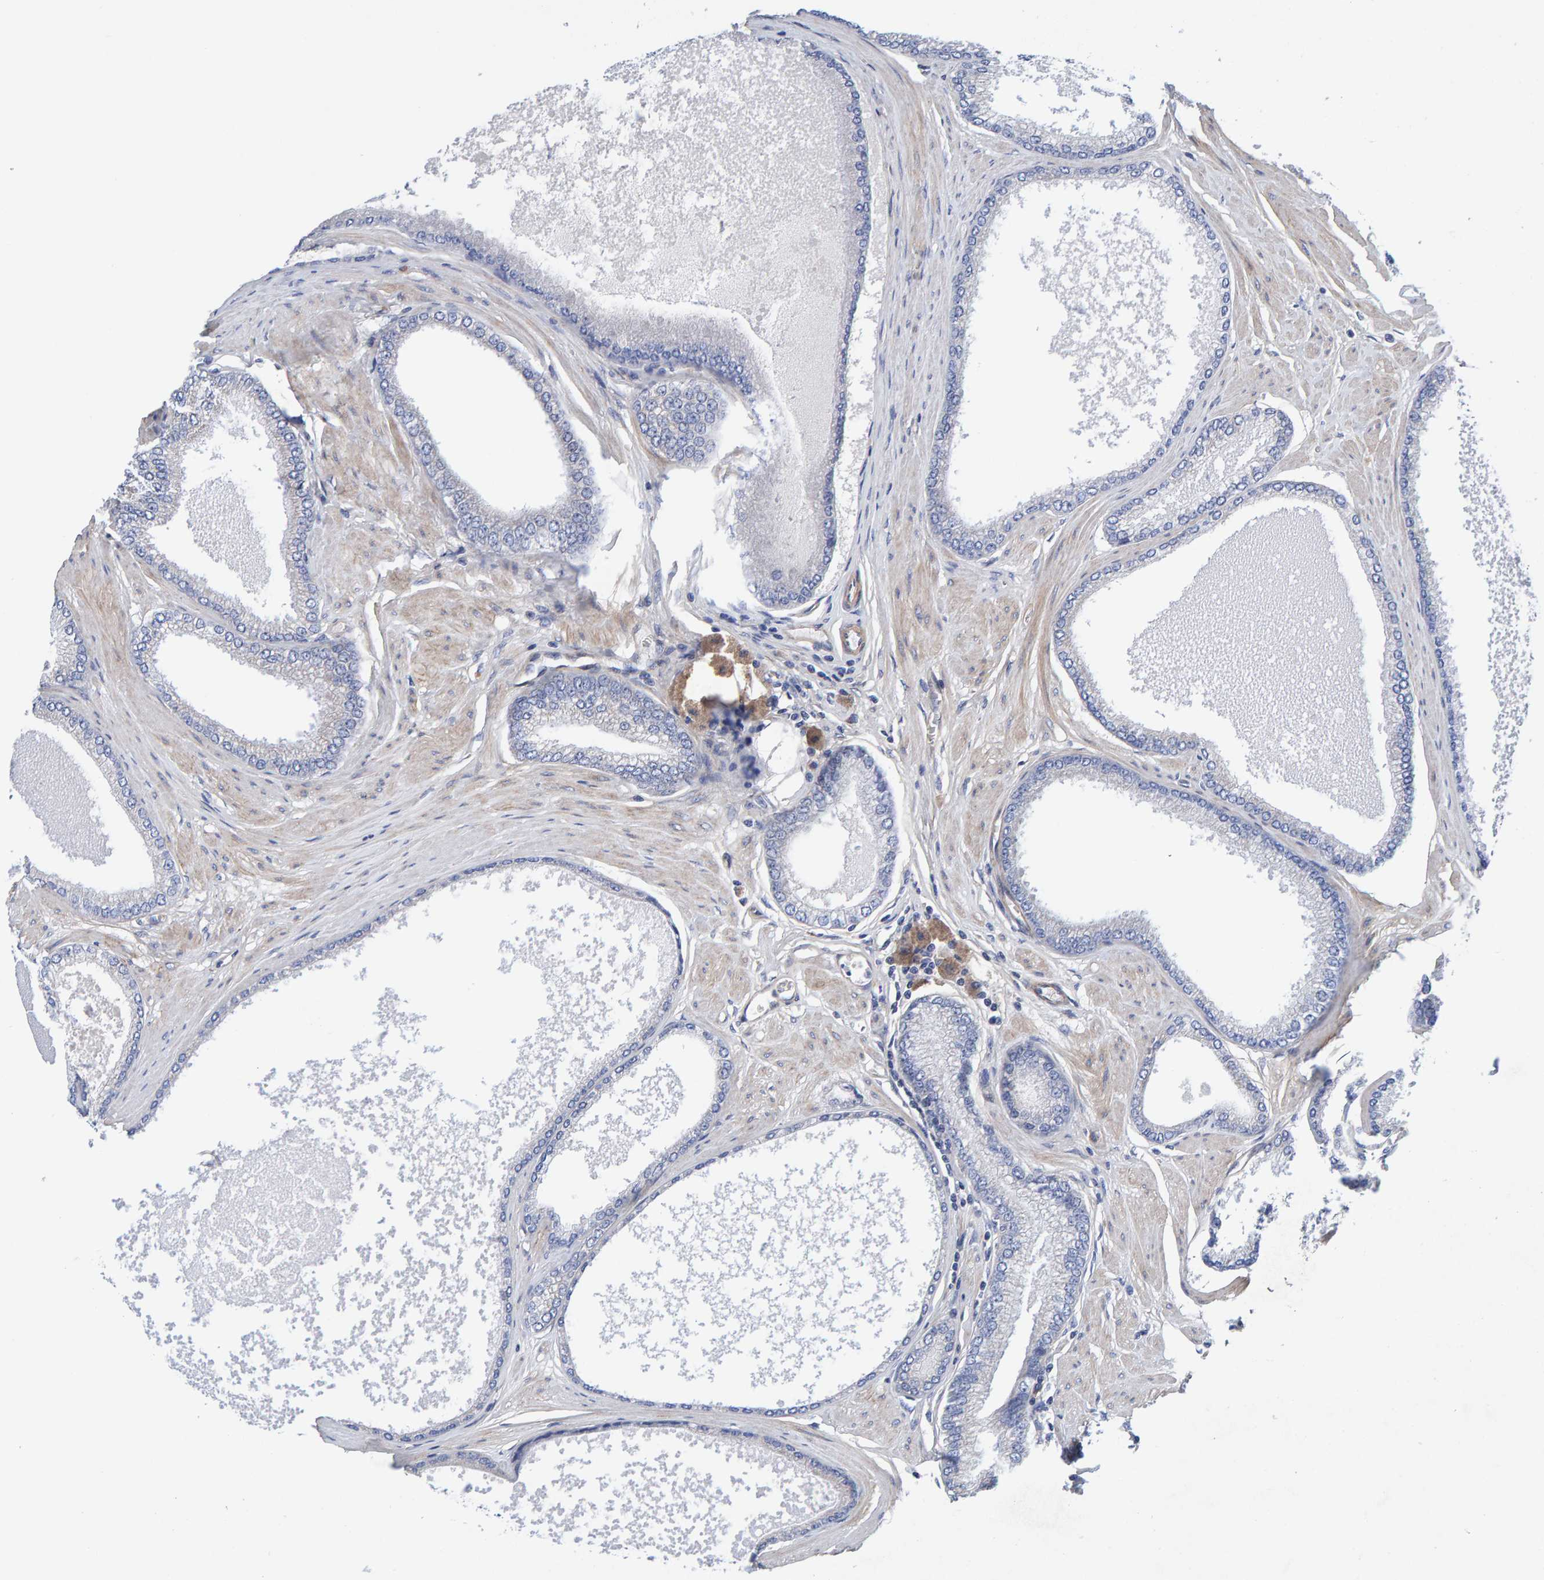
{"staining": {"intensity": "negative", "quantity": "none", "location": "none"}, "tissue": "prostate cancer", "cell_type": "Tumor cells", "image_type": "cancer", "snomed": [{"axis": "morphology", "description": "Adenocarcinoma, High grade"}, {"axis": "topography", "description": "Prostate"}], "caption": "The micrograph reveals no significant positivity in tumor cells of high-grade adenocarcinoma (prostate).", "gene": "CDK5RAP3", "patient": {"sex": "male", "age": 61}}